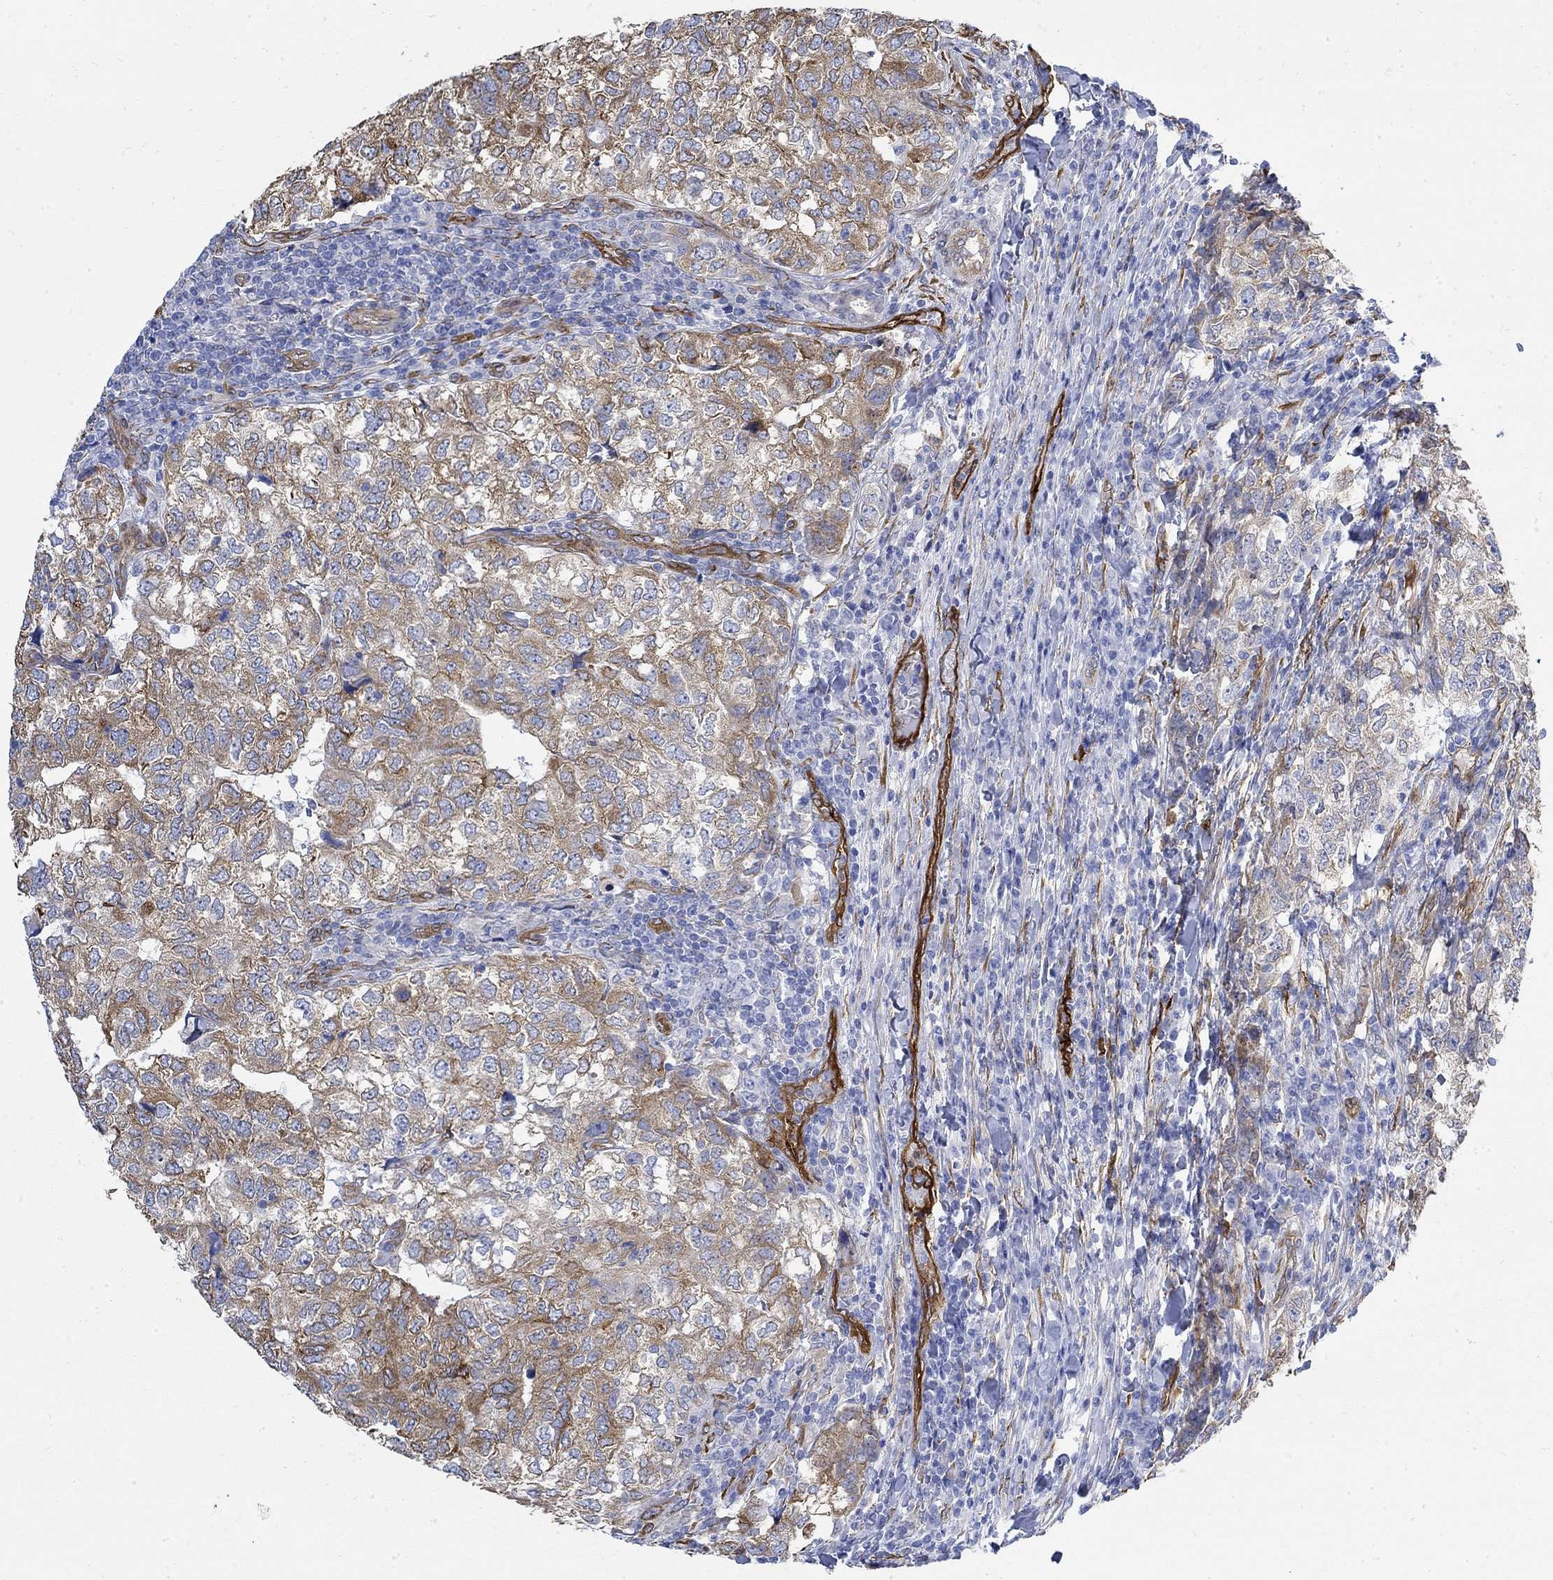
{"staining": {"intensity": "strong", "quantity": "25%-75%", "location": "cytoplasmic/membranous"}, "tissue": "breast cancer", "cell_type": "Tumor cells", "image_type": "cancer", "snomed": [{"axis": "morphology", "description": "Duct carcinoma"}, {"axis": "topography", "description": "Breast"}], "caption": "An image of breast intraductal carcinoma stained for a protein demonstrates strong cytoplasmic/membranous brown staining in tumor cells.", "gene": "TGM2", "patient": {"sex": "female", "age": 30}}